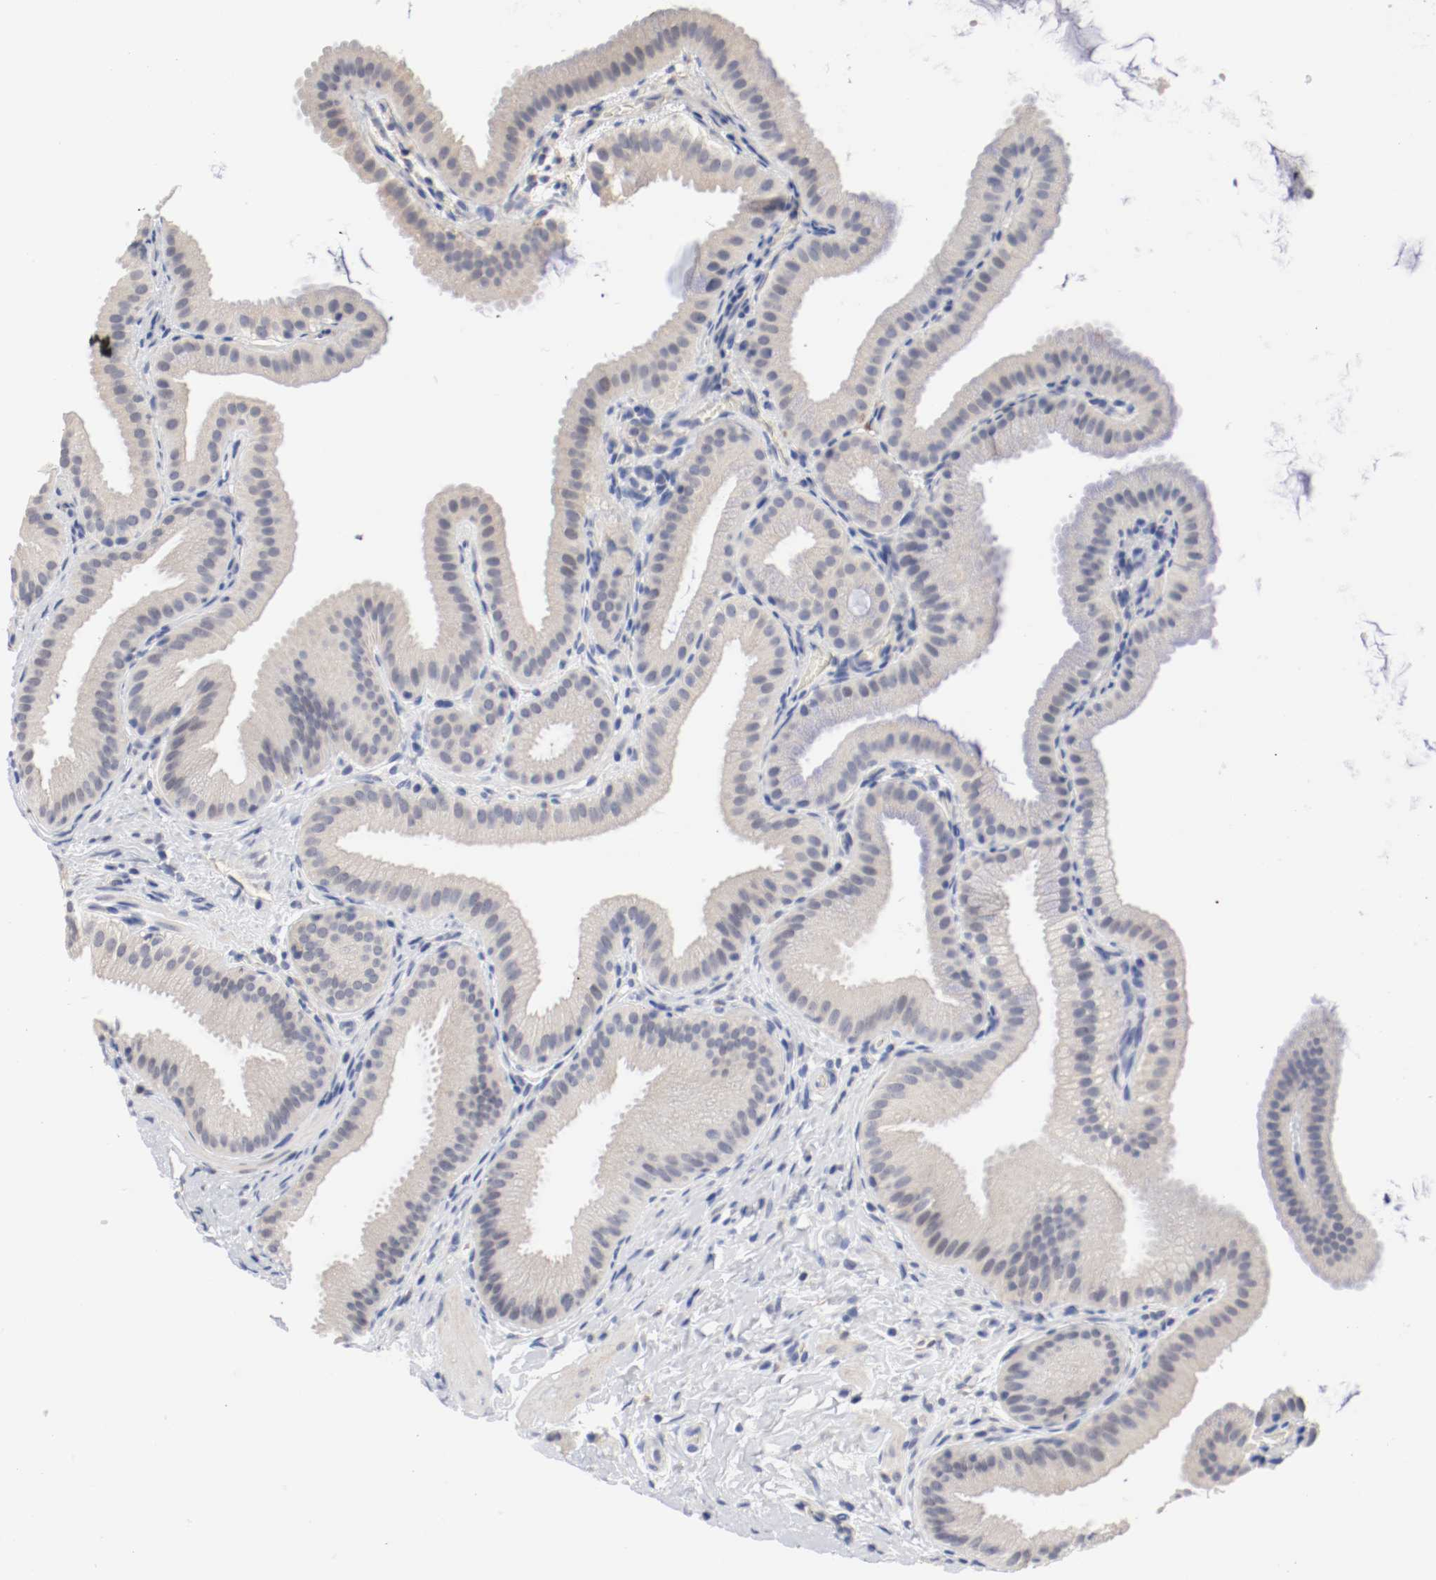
{"staining": {"intensity": "negative", "quantity": "none", "location": "none"}, "tissue": "gallbladder", "cell_type": "Glandular cells", "image_type": "normal", "snomed": [{"axis": "morphology", "description": "Normal tissue, NOS"}, {"axis": "topography", "description": "Gallbladder"}], "caption": "IHC image of normal gallbladder stained for a protein (brown), which demonstrates no staining in glandular cells.", "gene": "ANKLE2", "patient": {"sex": "female", "age": 63}}